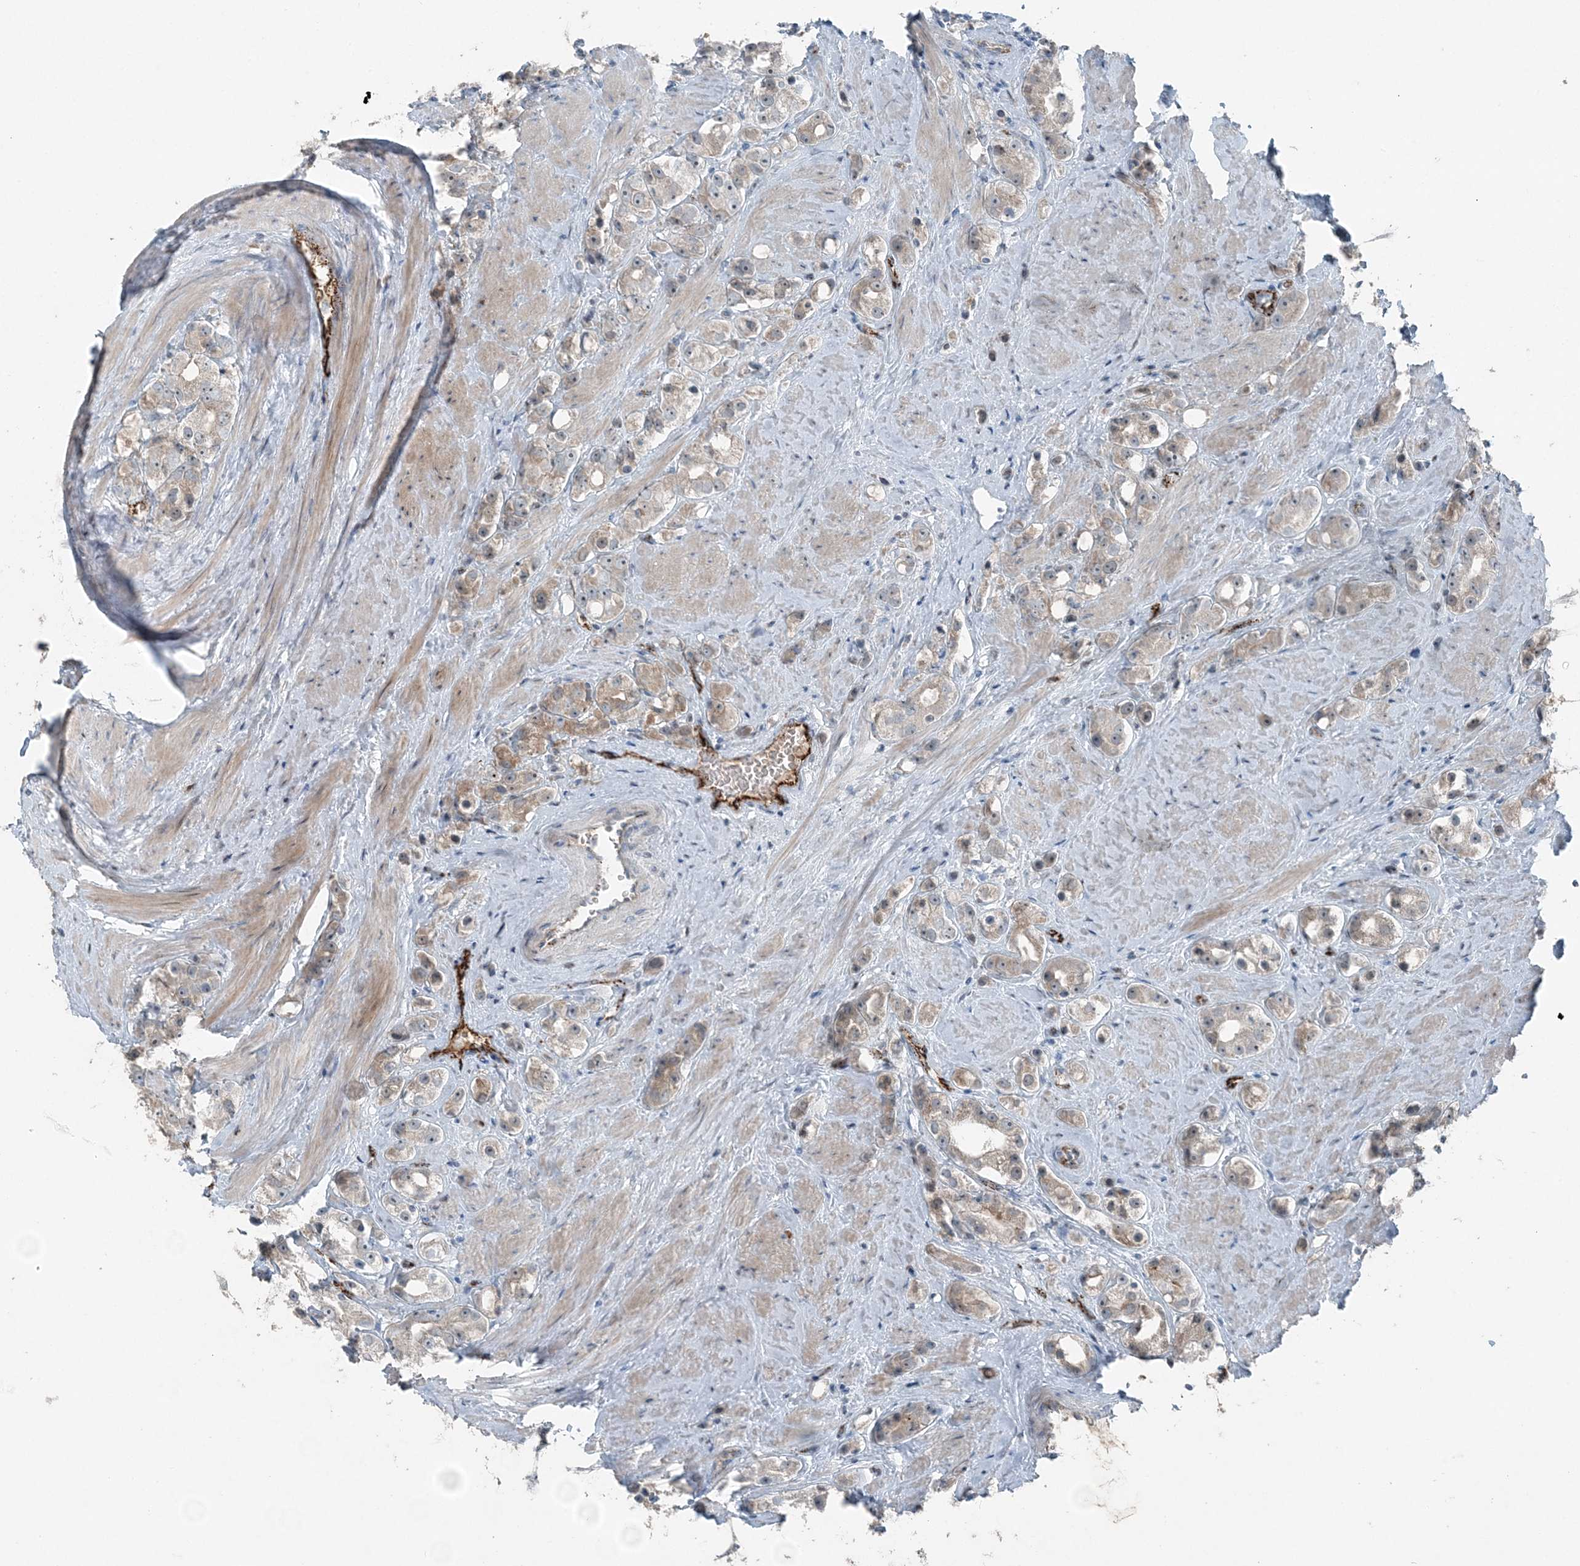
{"staining": {"intensity": "weak", "quantity": "25%-75%", "location": "cytoplasmic/membranous"}, "tissue": "prostate cancer", "cell_type": "Tumor cells", "image_type": "cancer", "snomed": [{"axis": "morphology", "description": "Adenocarcinoma, NOS"}, {"axis": "topography", "description": "Prostate"}], "caption": "Protein expression analysis of human prostate cancer reveals weak cytoplasmic/membranous positivity in about 25%-75% of tumor cells. (Brightfield microscopy of DAB IHC at high magnification).", "gene": "ELOVL7", "patient": {"sex": "male", "age": 79}}